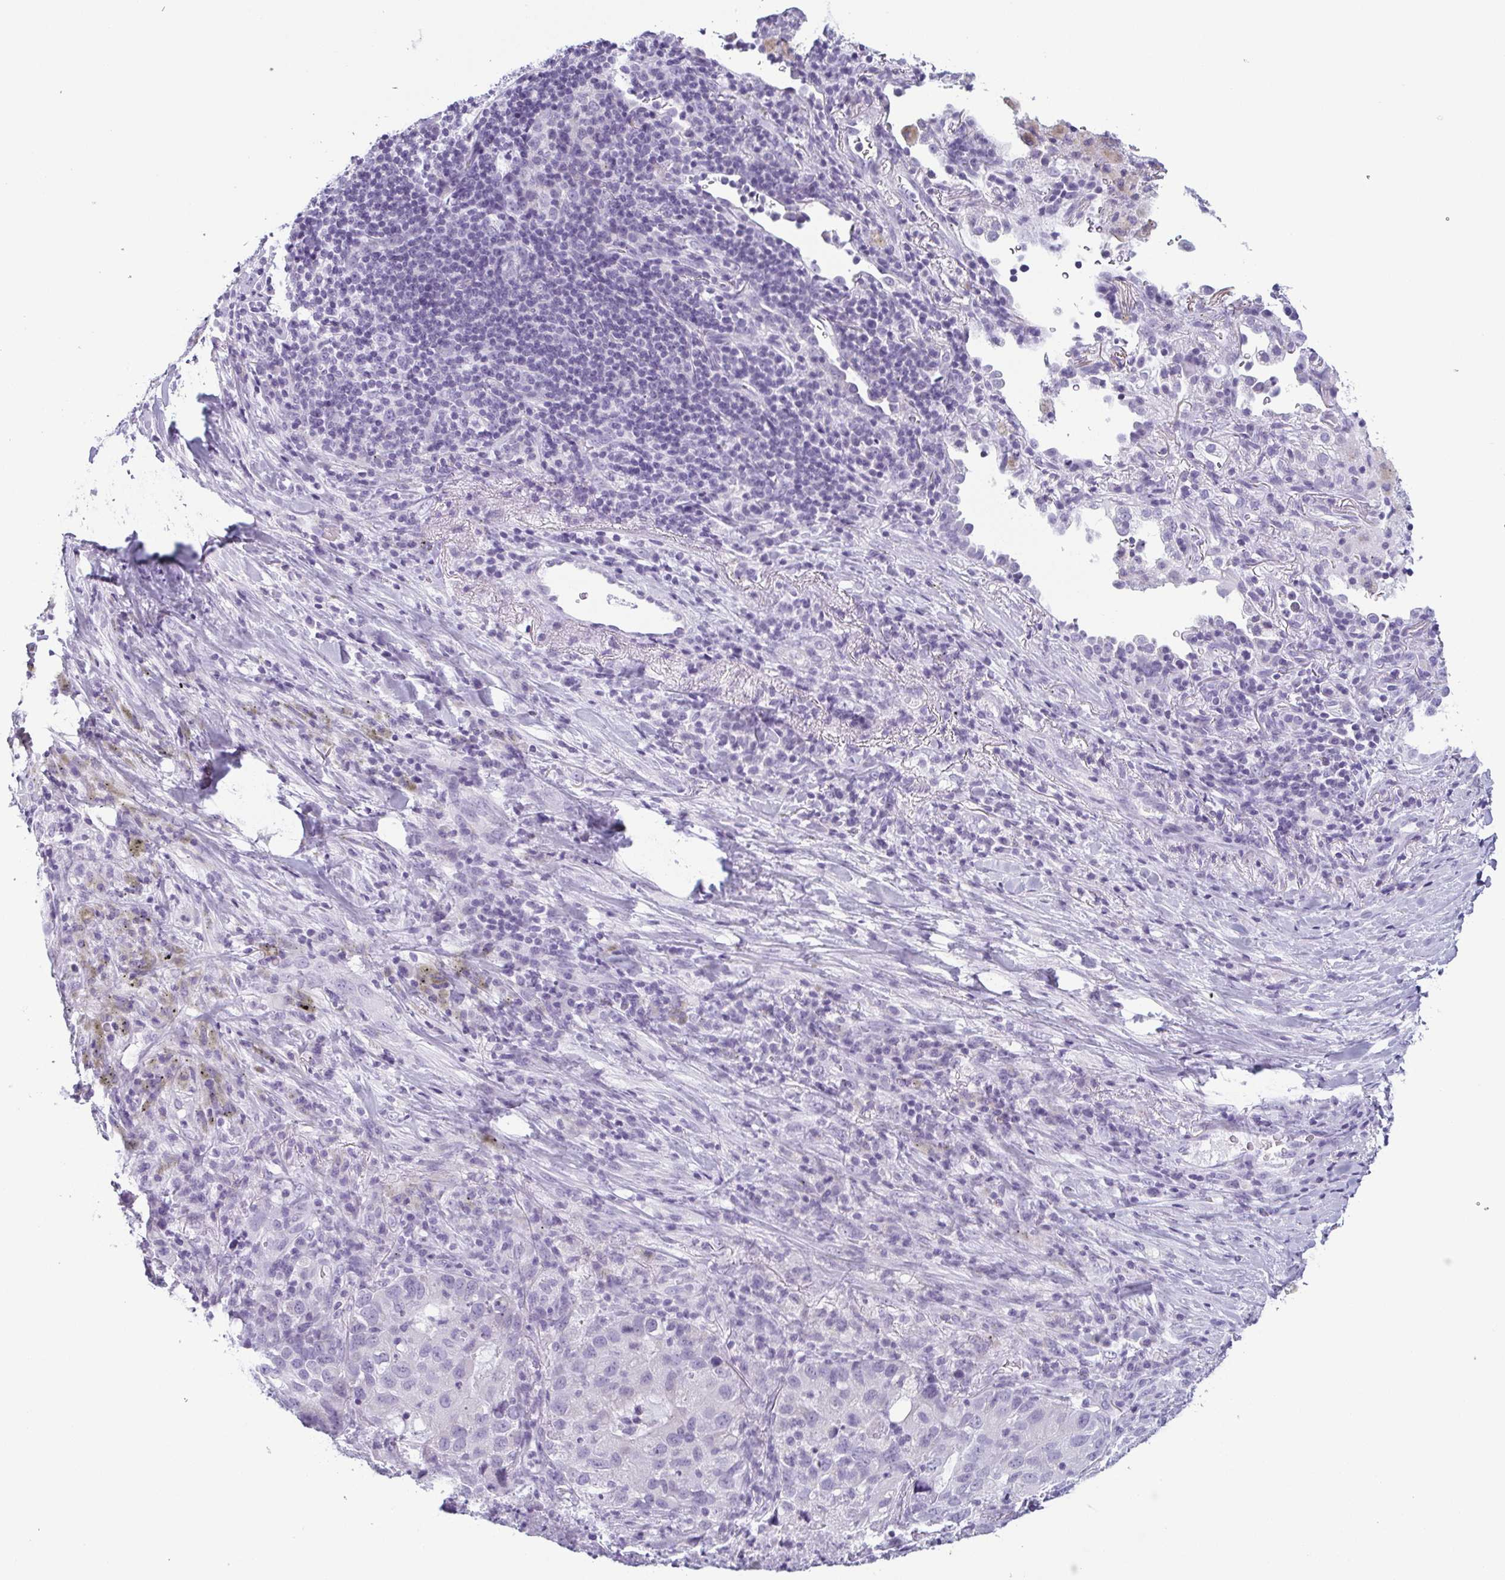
{"staining": {"intensity": "negative", "quantity": "none", "location": "none"}, "tissue": "lung cancer", "cell_type": "Tumor cells", "image_type": "cancer", "snomed": [{"axis": "morphology", "description": "Normal morphology"}, {"axis": "morphology", "description": "Adenocarcinoma, NOS"}, {"axis": "topography", "description": "Lymph node"}, {"axis": "topography", "description": "Lung"}], "caption": "DAB (3,3'-diaminobenzidine) immunohistochemical staining of lung adenocarcinoma displays no significant positivity in tumor cells.", "gene": "KRT78", "patient": {"sex": "female", "age": 51}}